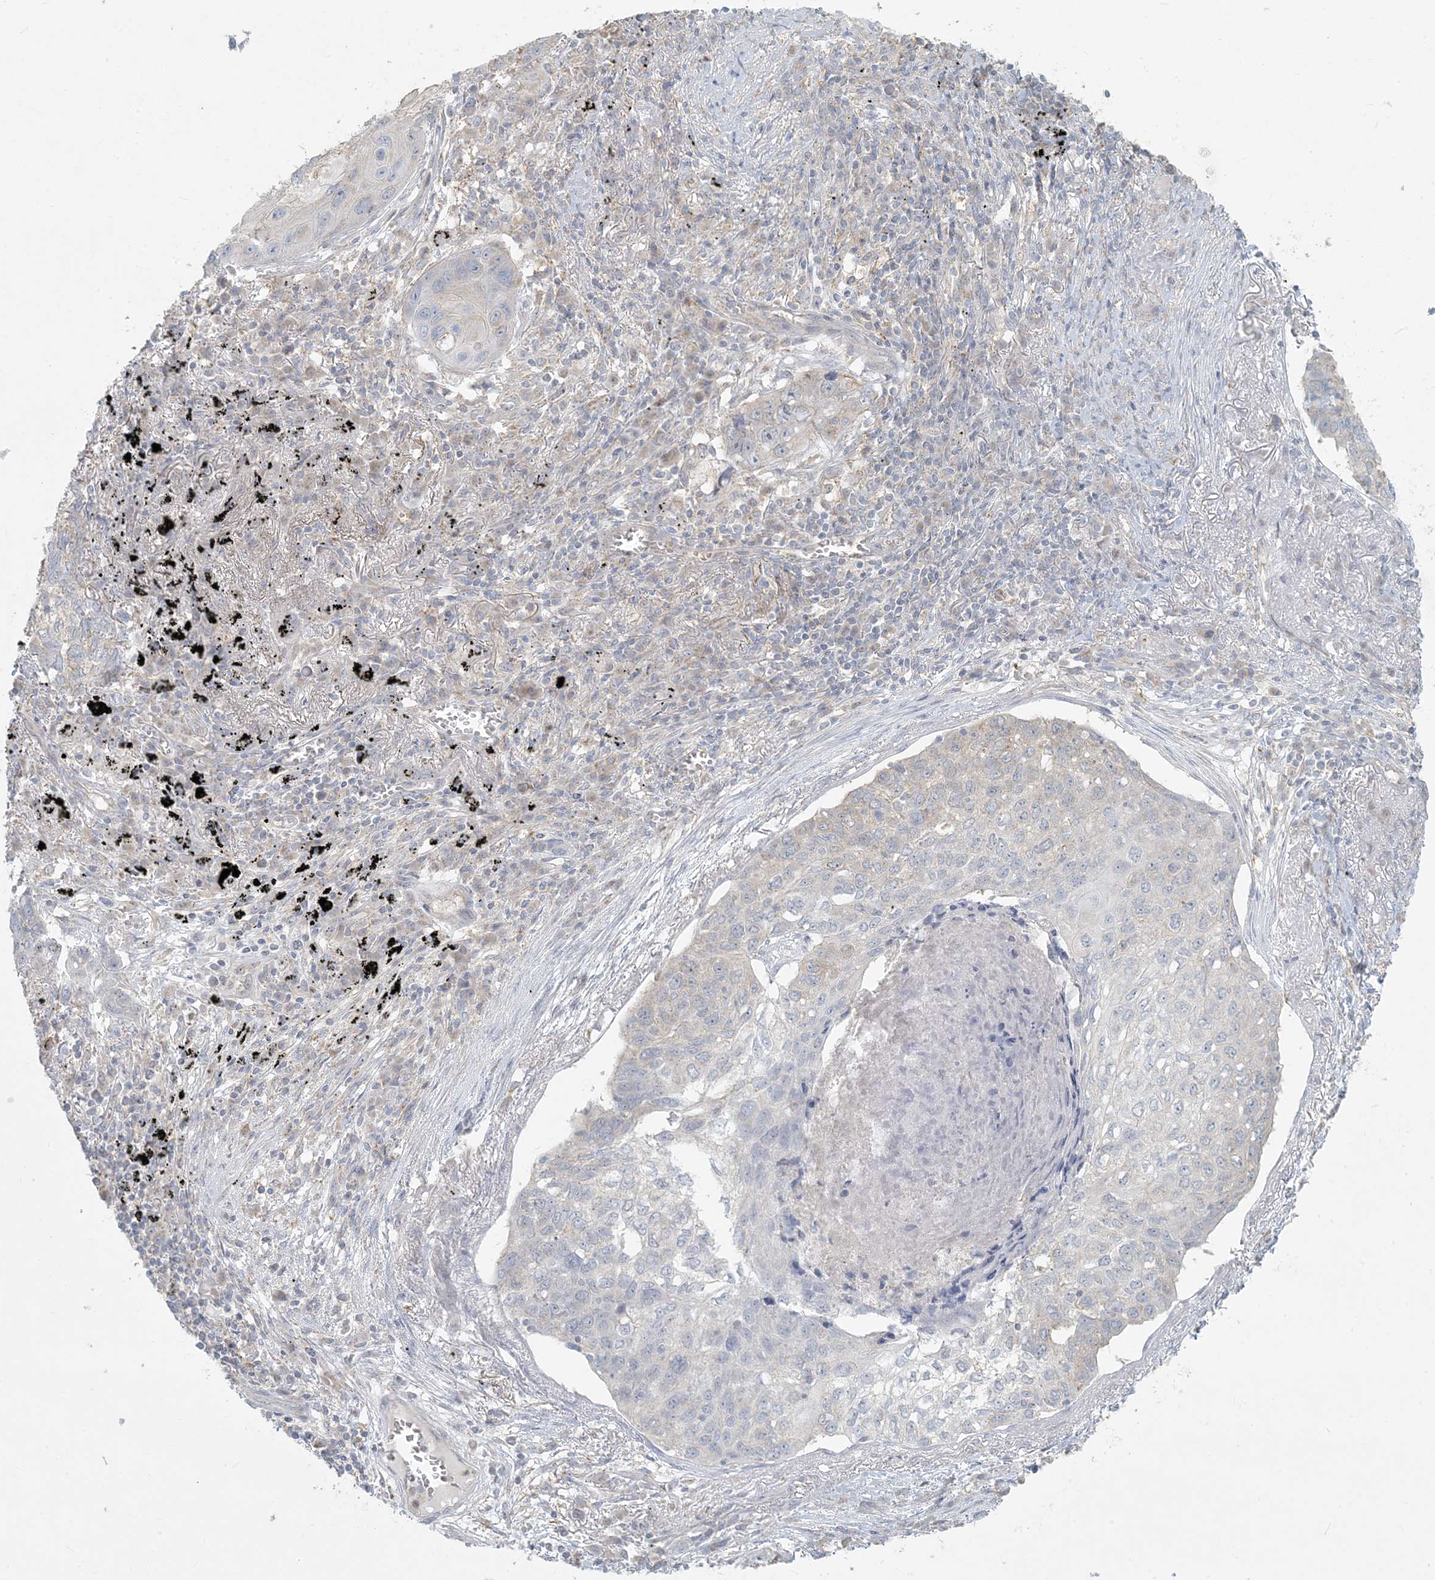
{"staining": {"intensity": "negative", "quantity": "none", "location": "none"}, "tissue": "lung cancer", "cell_type": "Tumor cells", "image_type": "cancer", "snomed": [{"axis": "morphology", "description": "Squamous cell carcinoma, NOS"}, {"axis": "topography", "description": "Lung"}], "caption": "Photomicrograph shows no significant protein expression in tumor cells of lung squamous cell carcinoma. (DAB (3,3'-diaminobenzidine) IHC, high magnification).", "gene": "HACL1", "patient": {"sex": "female", "age": 63}}